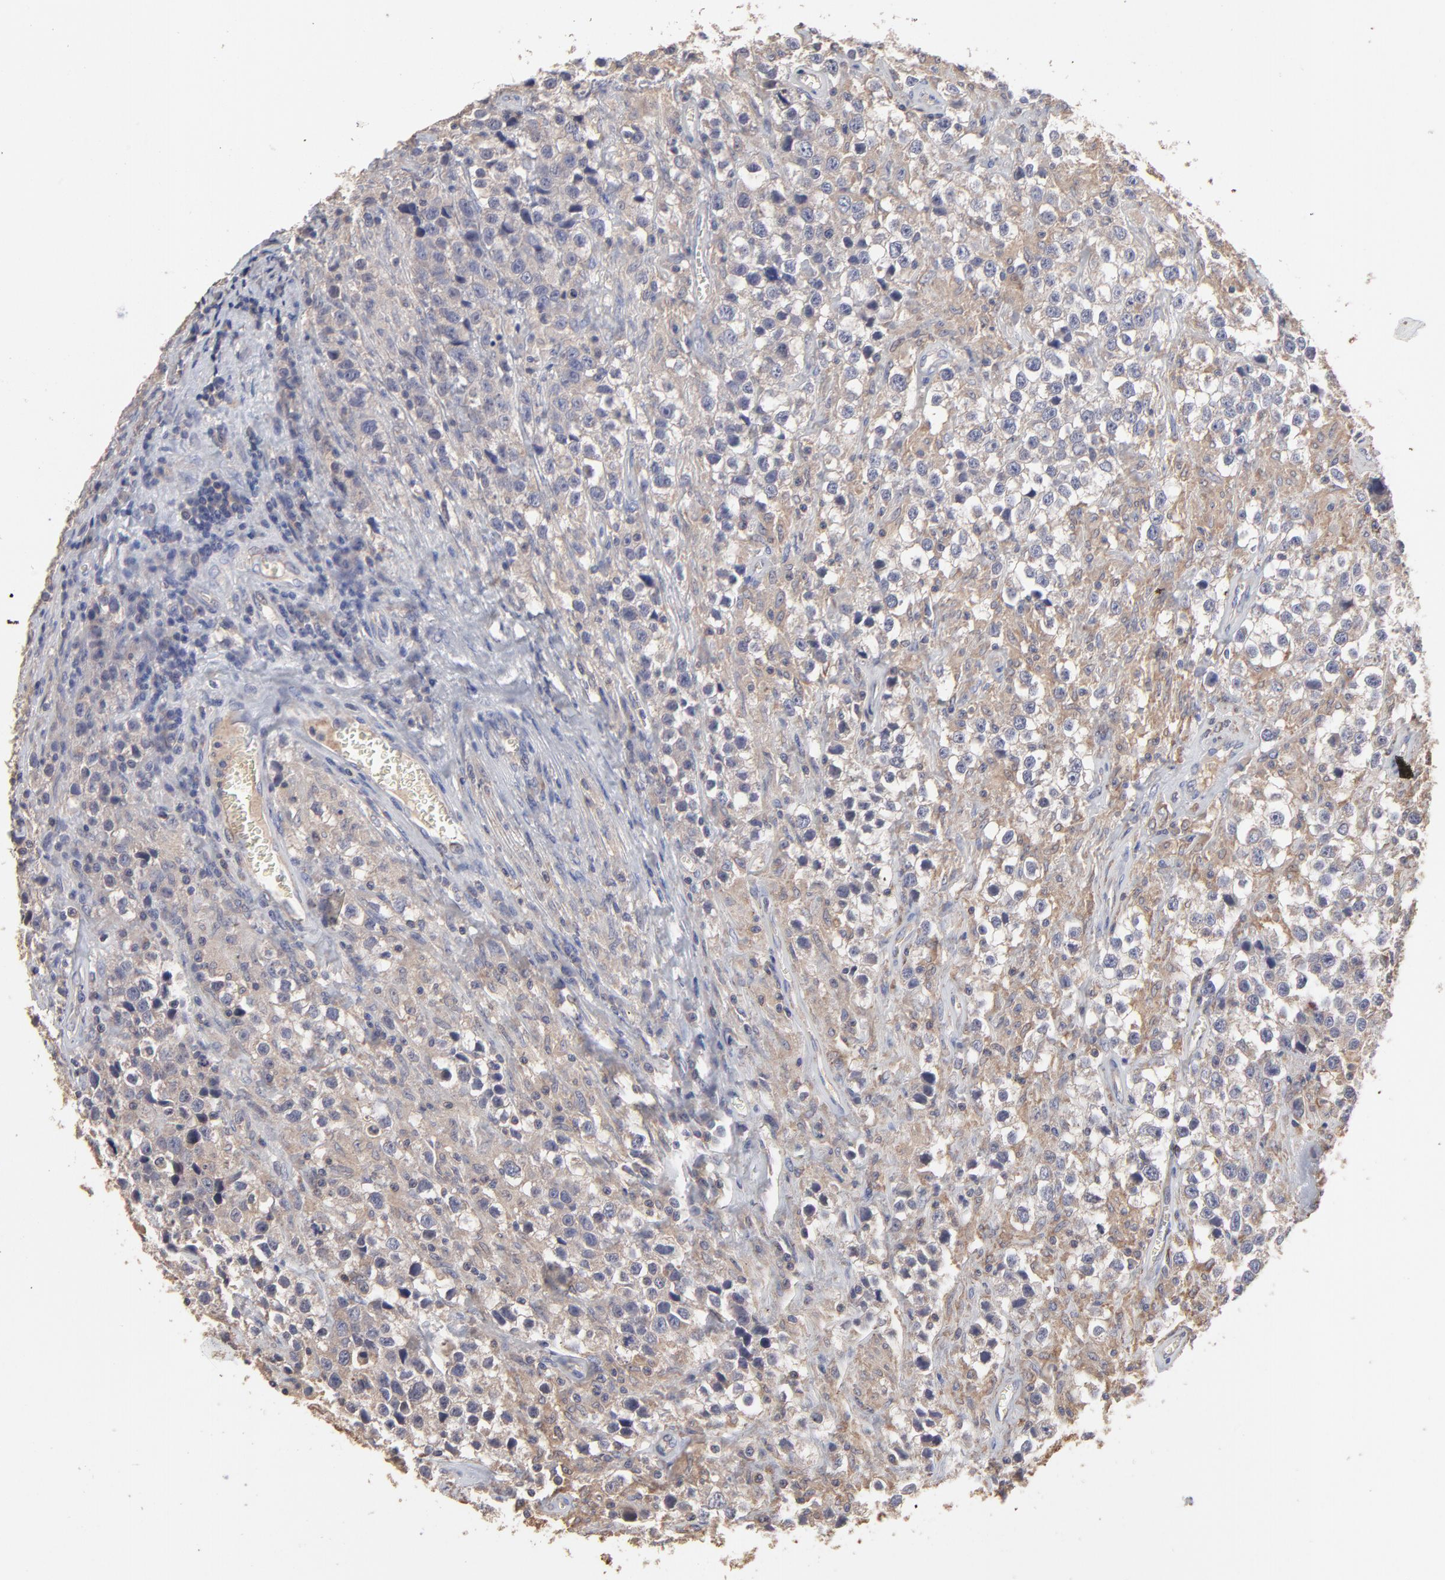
{"staining": {"intensity": "moderate", "quantity": ">75%", "location": "cytoplasmic/membranous"}, "tissue": "testis cancer", "cell_type": "Tumor cells", "image_type": "cancer", "snomed": [{"axis": "morphology", "description": "Seminoma, NOS"}, {"axis": "topography", "description": "Testis"}], "caption": "A brown stain shows moderate cytoplasmic/membranous positivity of a protein in testis cancer (seminoma) tumor cells.", "gene": "TANGO2", "patient": {"sex": "male", "age": 43}}